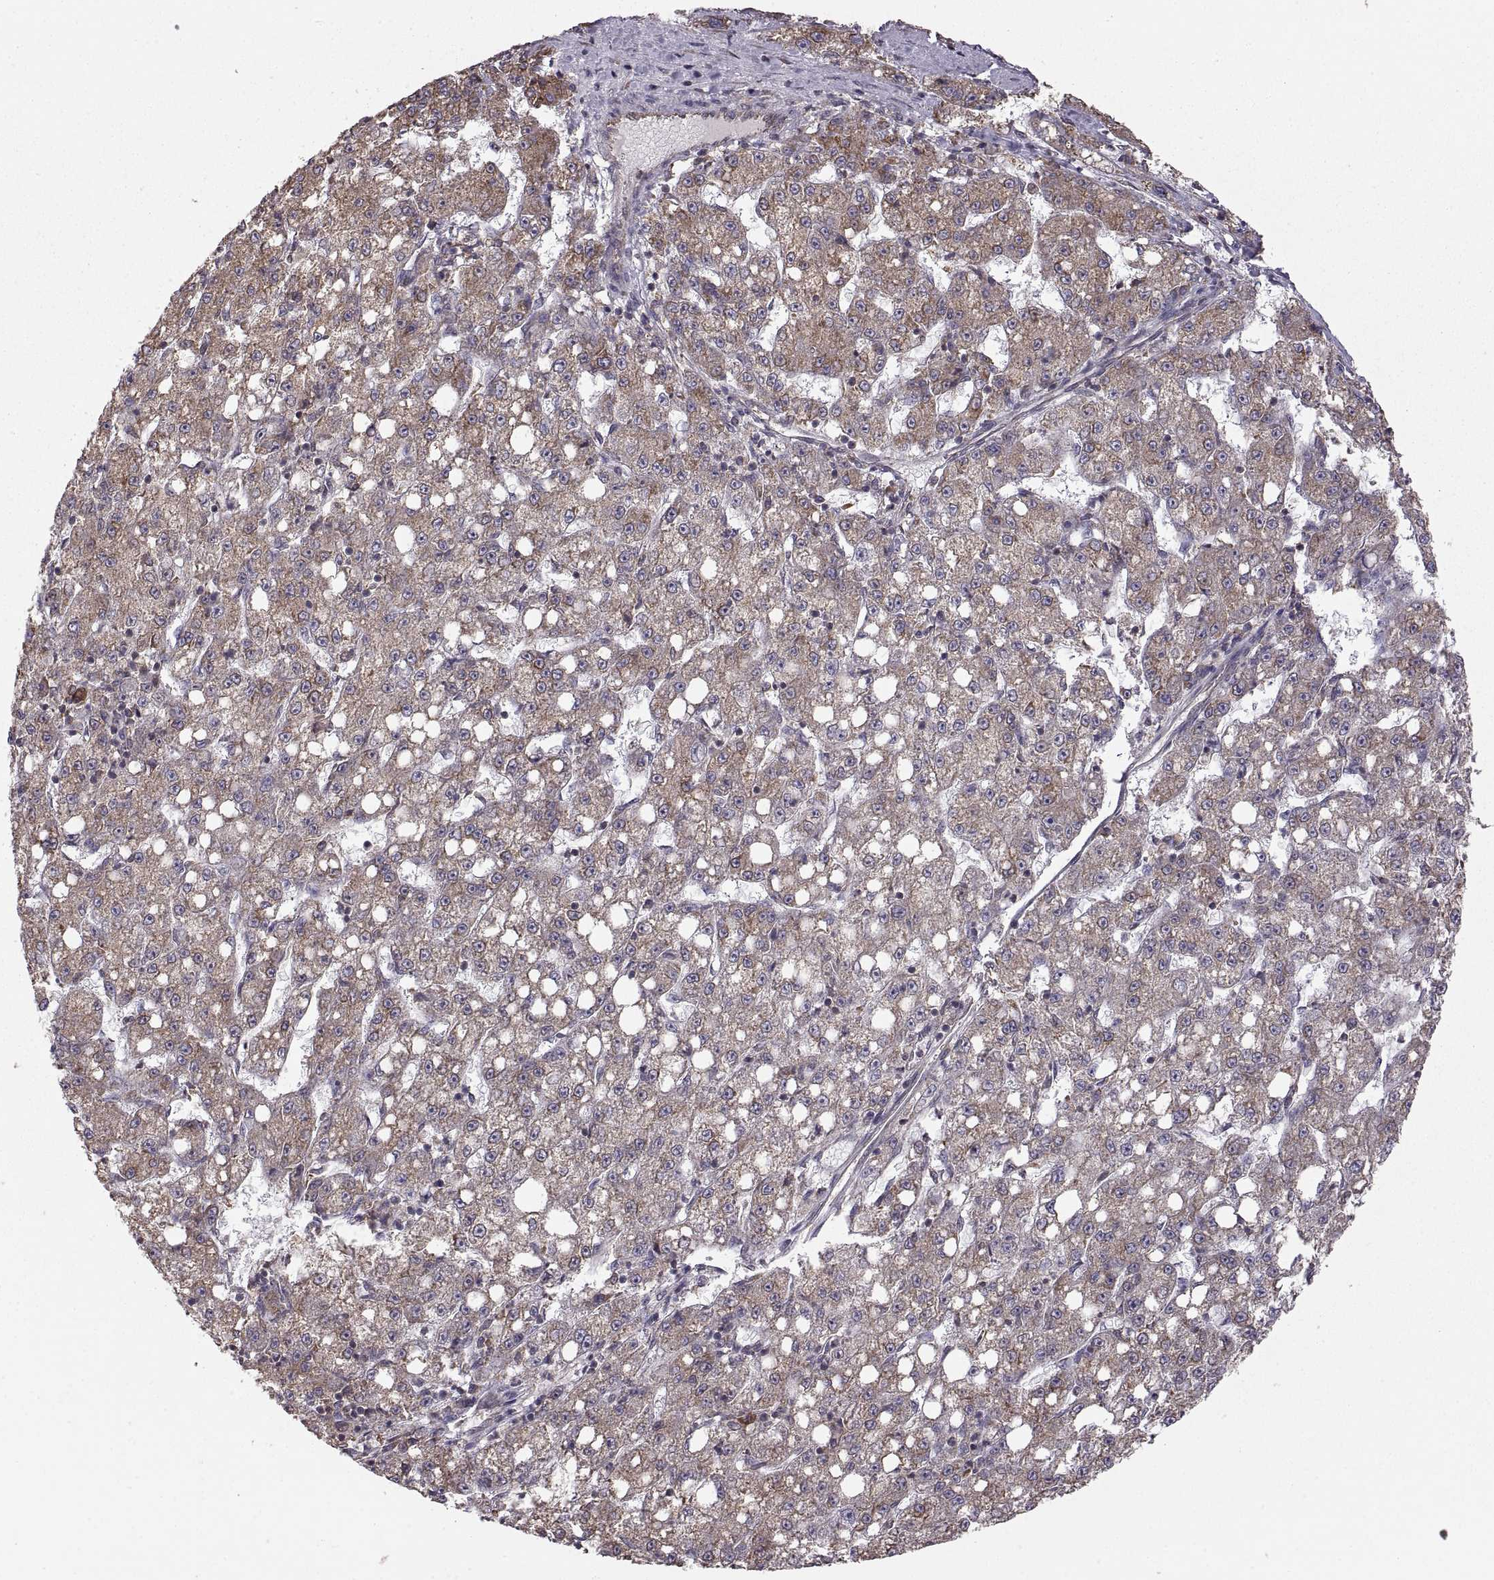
{"staining": {"intensity": "moderate", "quantity": ">75%", "location": "cytoplasmic/membranous"}, "tissue": "liver cancer", "cell_type": "Tumor cells", "image_type": "cancer", "snomed": [{"axis": "morphology", "description": "Carcinoma, Hepatocellular, NOS"}, {"axis": "topography", "description": "Liver"}], "caption": "Protein expression analysis of human liver hepatocellular carcinoma reveals moderate cytoplasmic/membranous positivity in about >75% of tumor cells.", "gene": "PDIA3", "patient": {"sex": "female", "age": 65}}